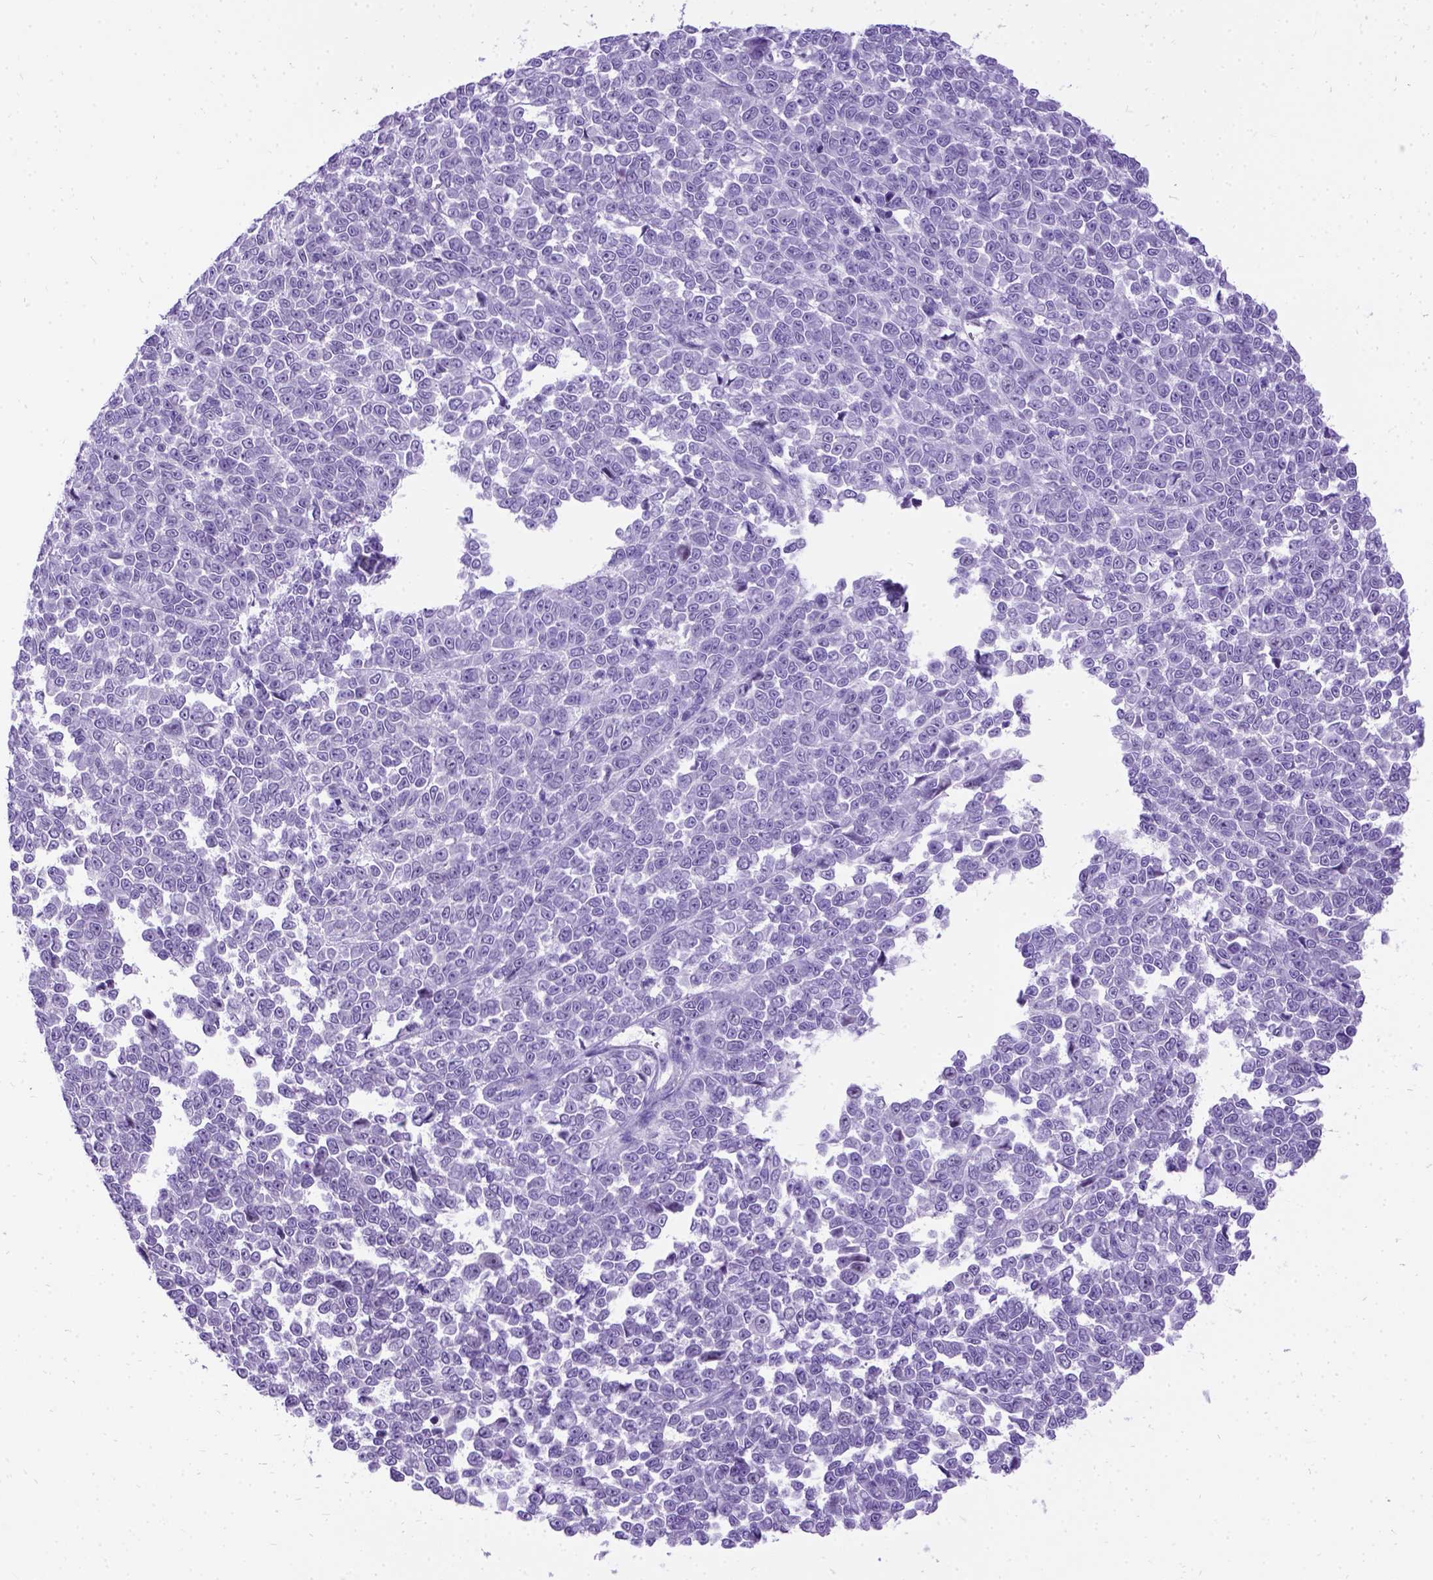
{"staining": {"intensity": "negative", "quantity": "none", "location": "none"}, "tissue": "melanoma", "cell_type": "Tumor cells", "image_type": "cancer", "snomed": [{"axis": "morphology", "description": "Malignant melanoma, NOS"}, {"axis": "topography", "description": "Skin"}], "caption": "IHC of human melanoma exhibits no staining in tumor cells.", "gene": "PRG2", "patient": {"sex": "female", "age": 95}}